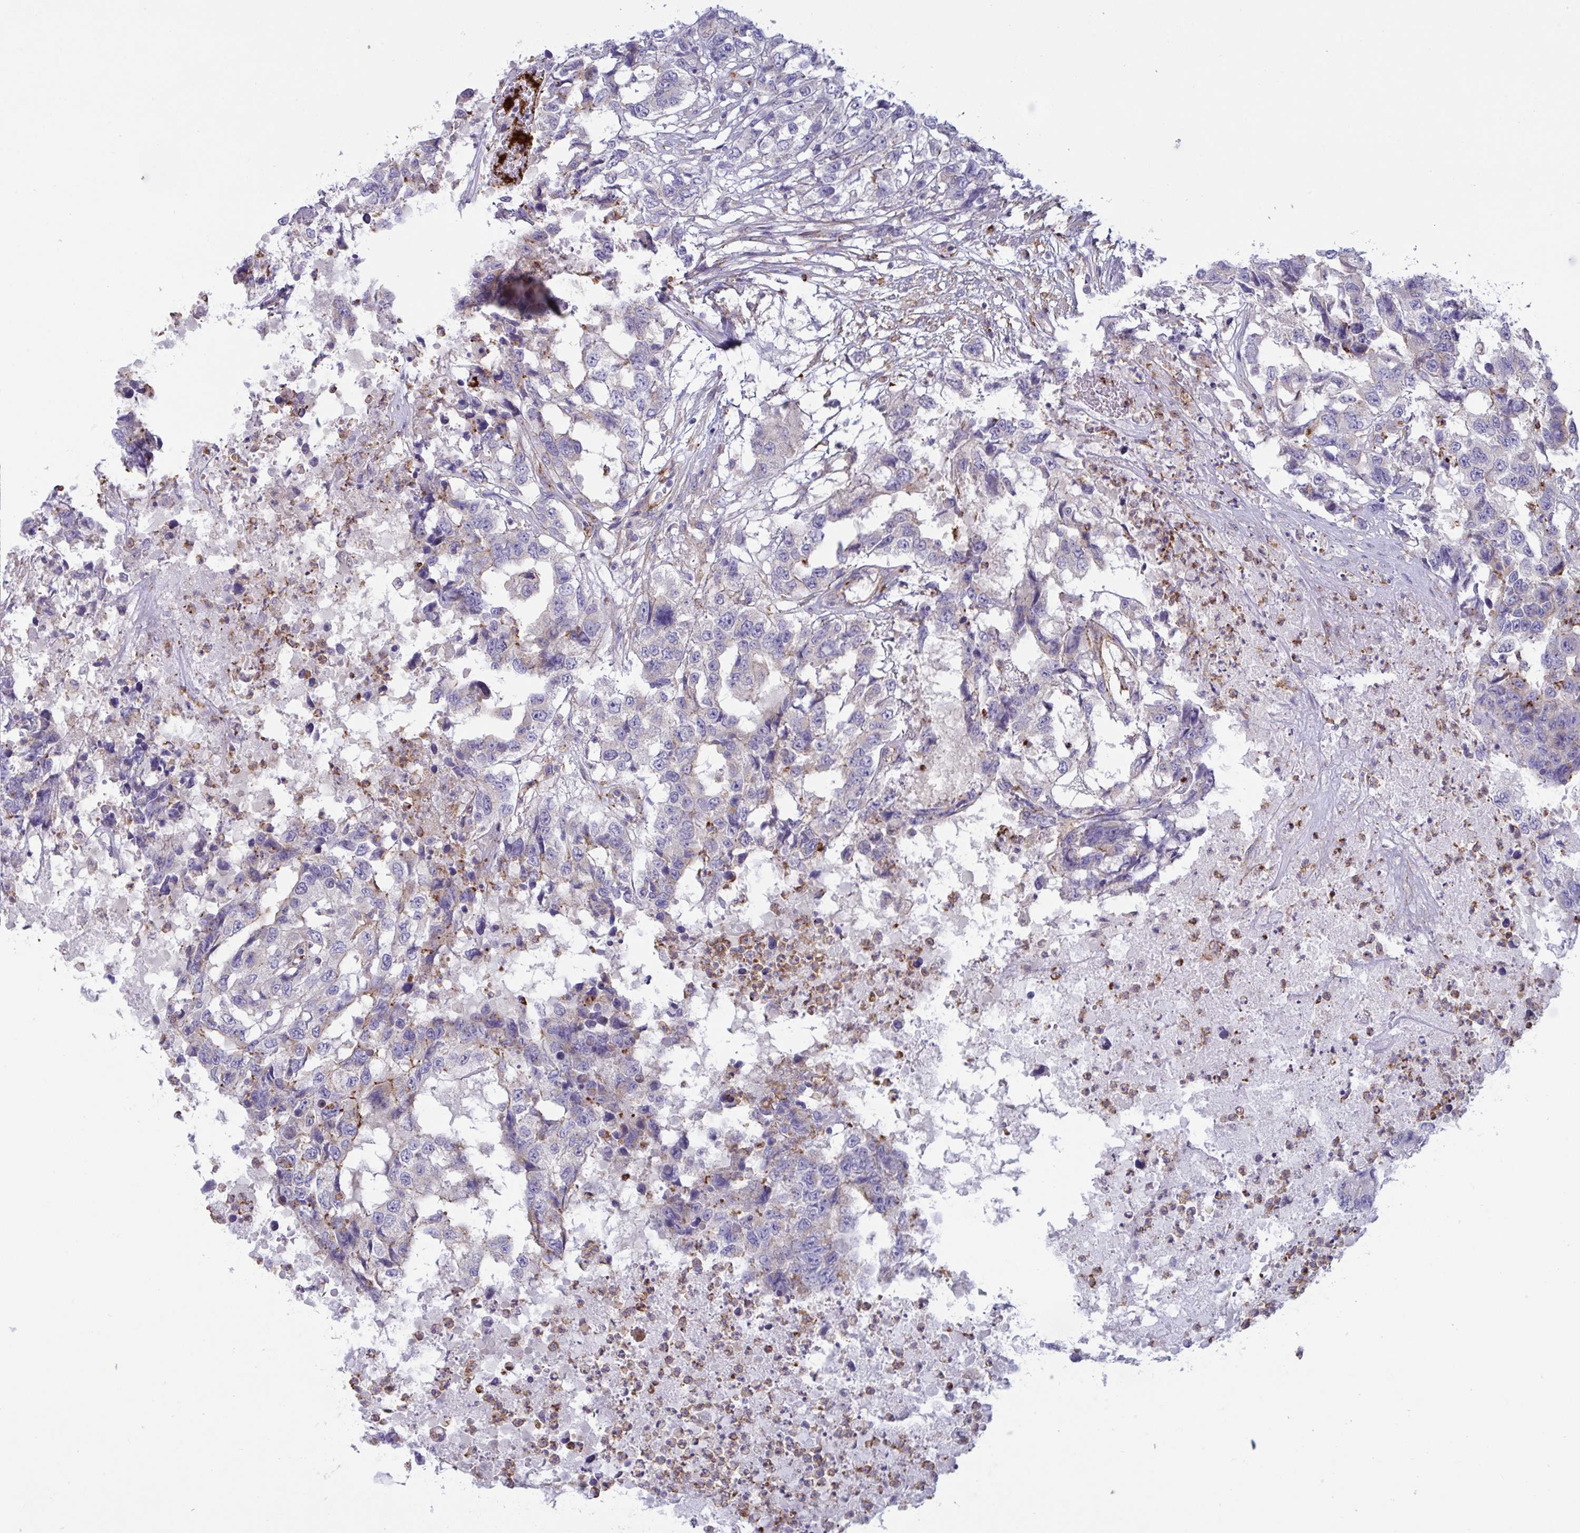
{"staining": {"intensity": "weak", "quantity": "<25%", "location": "cytoplasmic/membranous"}, "tissue": "testis cancer", "cell_type": "Tumor cells", "image_type": "cancer", "snomed": [{"axis": "morphology", "description": "Carcinoma, Embryonal, NOS"}, {"axis": "topography", "description": "Testis"}], "caption": "Testis cancer was stained to show a protein in brown. There is no significant expression in tumor cells.", "gene": "OXLD1", "patient": {"sex": "male", "age": 83}}